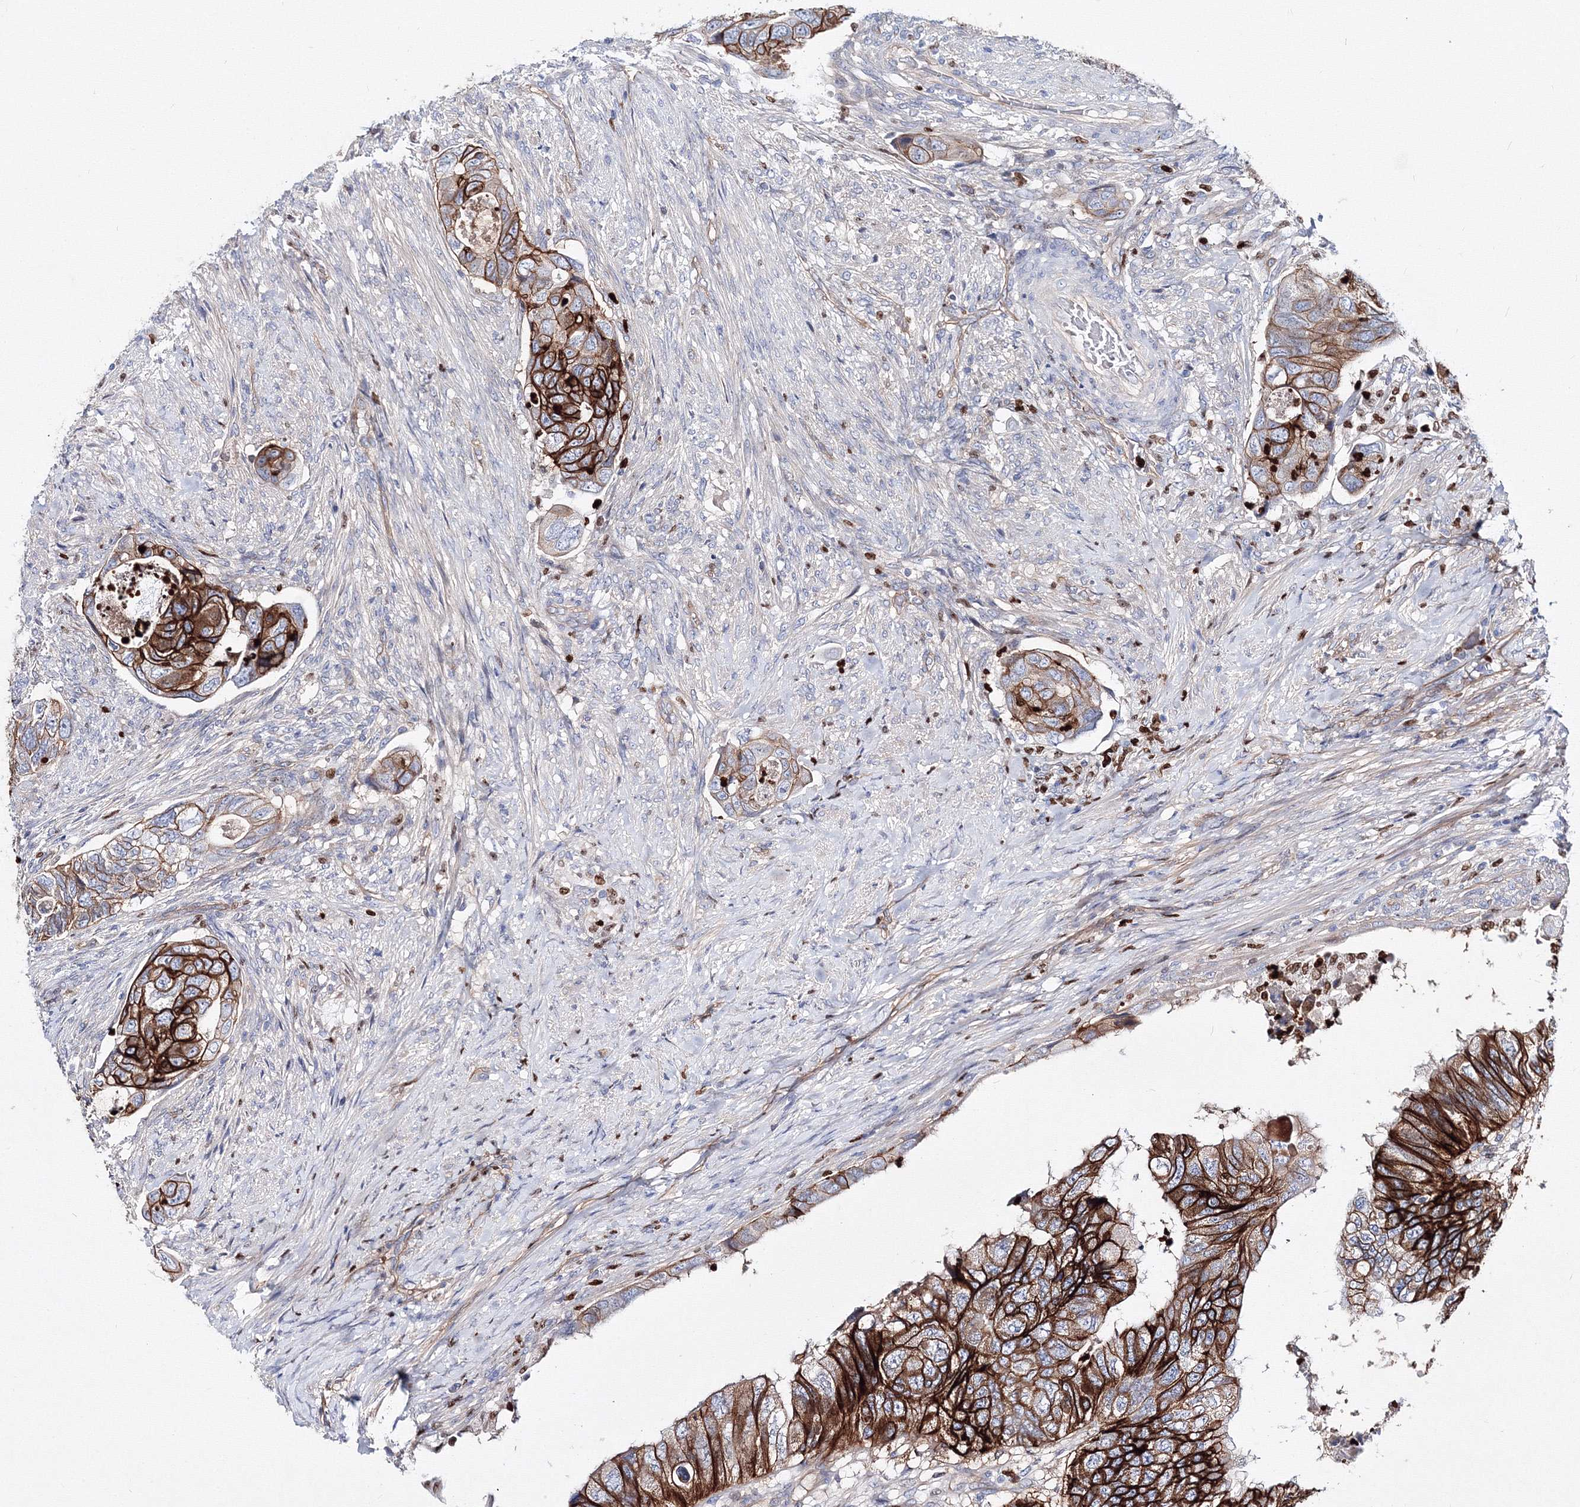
{"staining": {"intensity": "strong", "quantity": ">75%", "location": "cytoplasmic/membranous"}, "tissue": "colorectal cancer", "cell_type": "Tumor cells", "image_type": "cancer", "snomed": [{"axis": "morphology", "description": "Adenocarcinoma, NOS"}, {"axis": "topography", "description": "Rectum"}], "caption": "The photomicrograph displays staining of adenocarcinoma (colorectal), revealing strong cytoplasmic/membranous protein positivity (brown color) within tumor cells.", "gene": "C11orf52", "patient": {"sex": "male", "age": 63}}